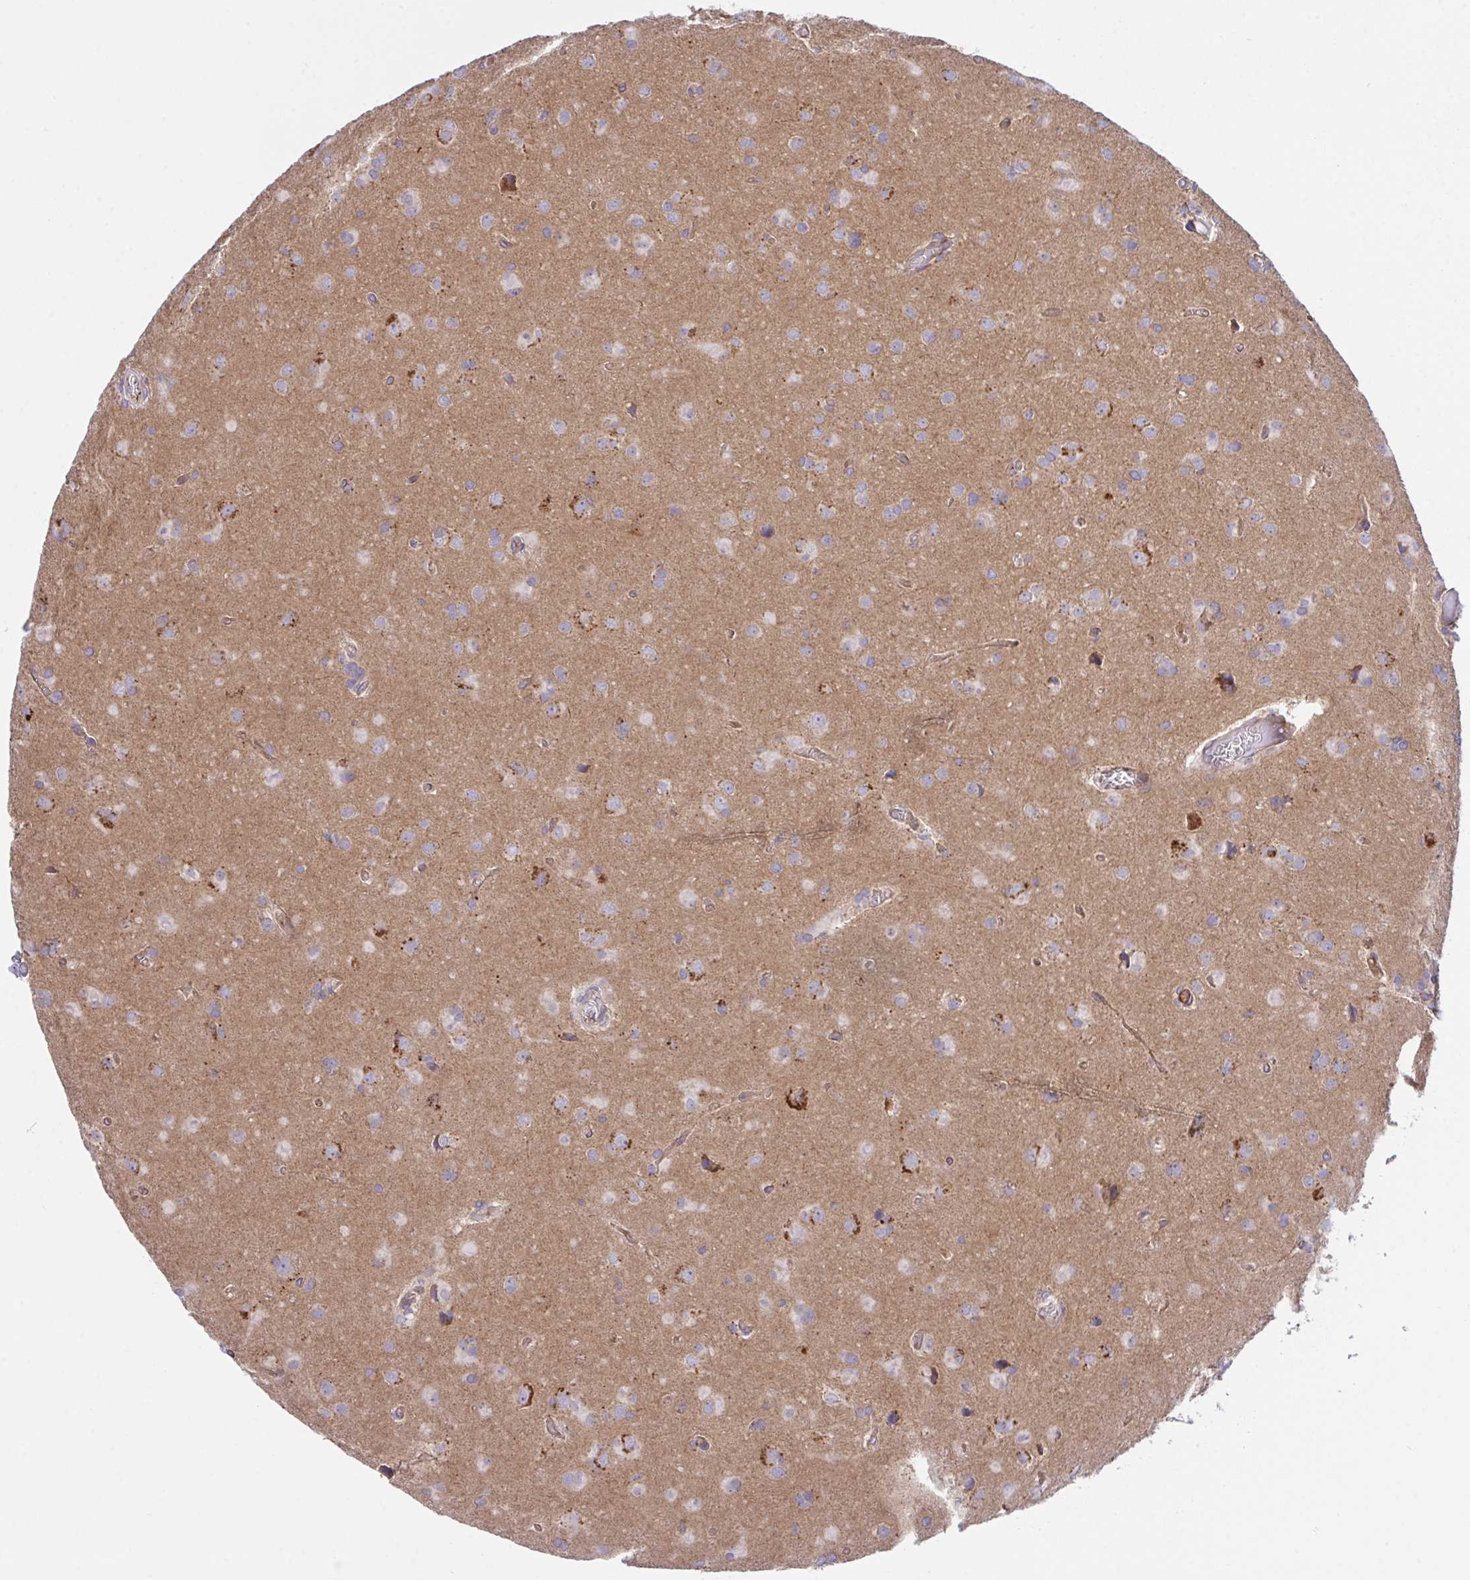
{"staining": {"intensity": "negative", "quantity": "none", "location": "none"}, "tissue": "glioma", "cell_type": "Tumor cells", "image_type": "cancer", "snomed": [{"axis": "morphology", "description": "Glioma, malignant, Low grade"}, {"axis": "topography", "description": "Brain"}], "caption": "A high-resolution histopathology image shows immunohistochemistry (IHC) staining of malignant glioma (low-grade), which reveals no significant staining in tumor cells.", "gene": "C4orf36", "patient": {"sex": "male", "age": 58}}